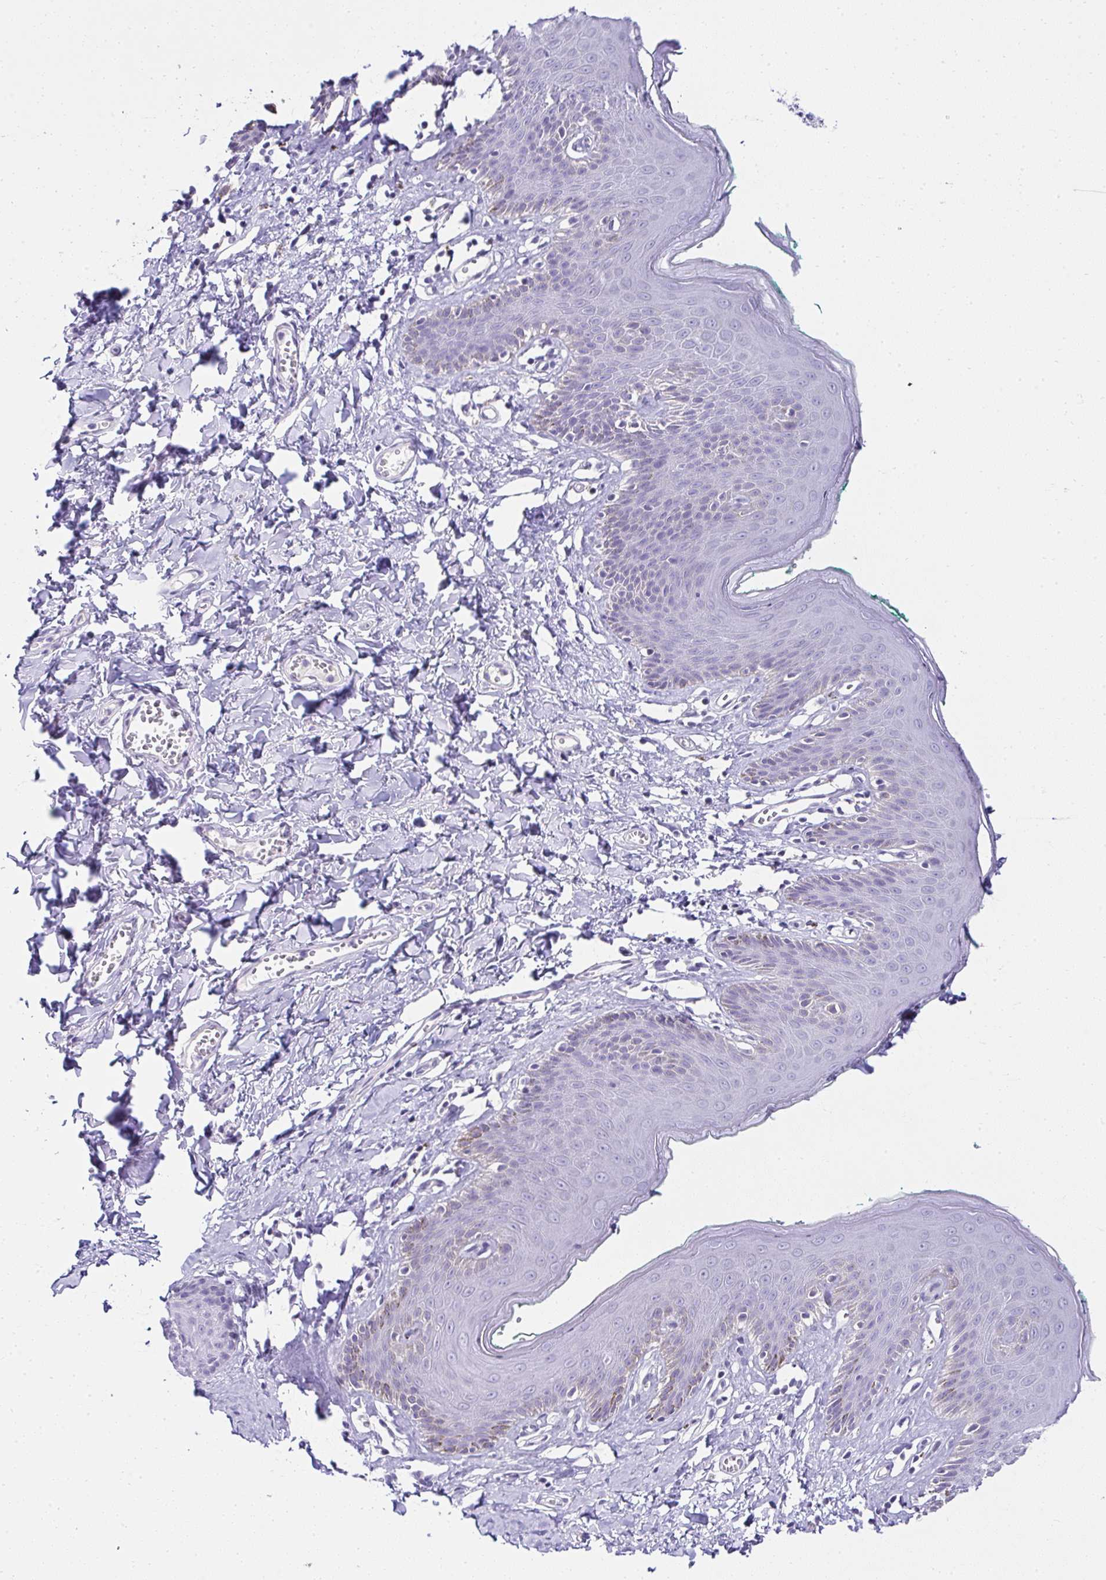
{"staining": {"intensity": "negative", "quantity": "none", "location": "none"}, "tissue": "skin", "cell_type": "Epidermal cells", "image_type": "normal", "snomed": [{"axis": "morphology", "description": "Normal tissue, NOS"}, {"axis": "topography", "description": "Vulva"}, {"axis": "topography", "description": "Peripheral nerve tissue"}], "caption": "High power microscopy micrograph of an IHC histopathology image of normal skin, revealing no significant positivity in epidermal cells. (Stains: DAB (3,3'-diaminobenzidine) IHC with hematoxylin counter stain, Microscopy: brightfield microscopy at high magnification).", "gene": "RNF183", "patient": {"sex": "female", "age": 66}}